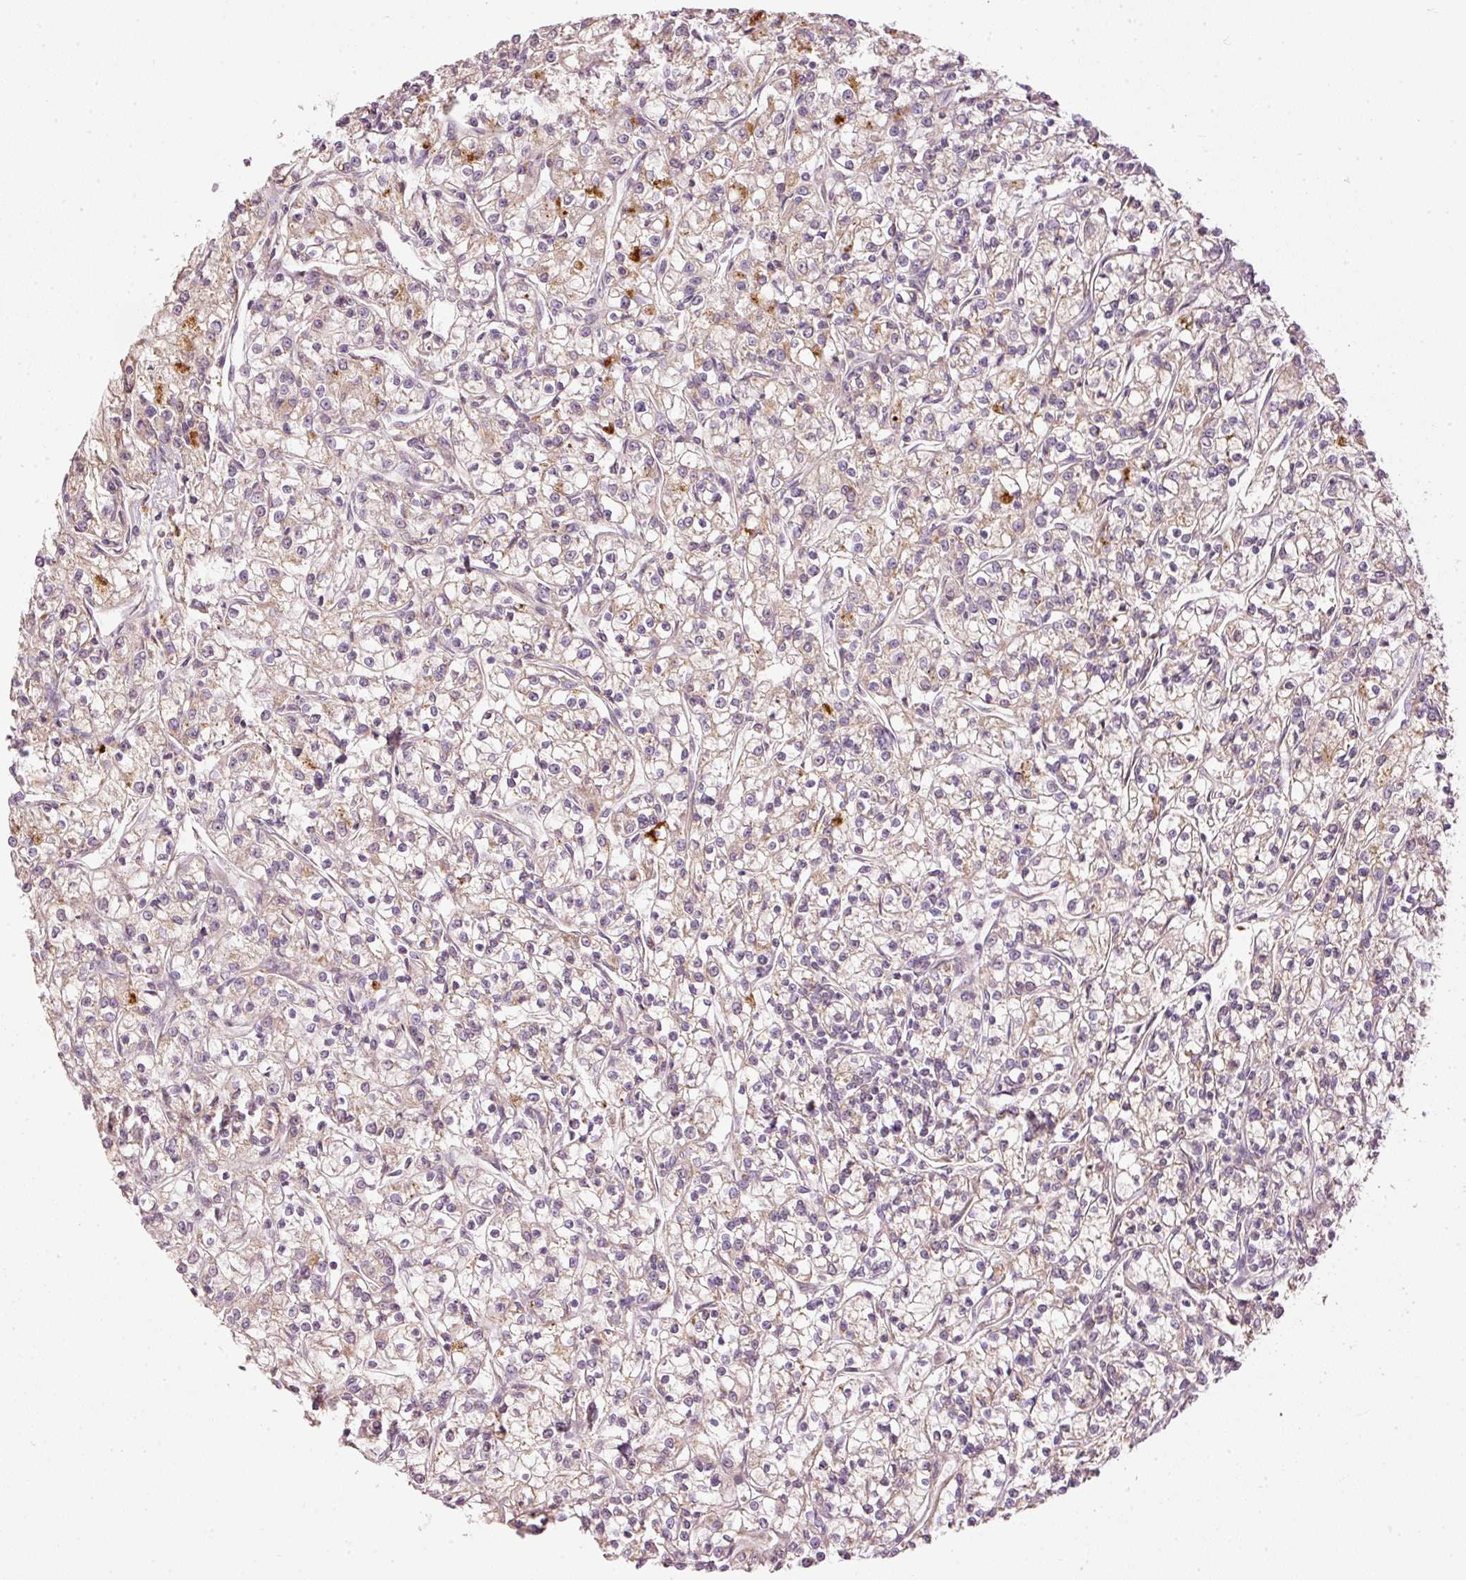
{"staining": {"intensity": "weak", "quantity": "<25%", "location": "cytoplasmic/membranous"}, "tissue": "renal cancer", "cell_type": "Tumor cells", "image_type": "cancer", "snomed": [{"axis": "morphology", "description": "Adenocarcinoma, NOS"}, {"axis": "topography", "description": "Kidney"}], "caption": "The micrograph reveals no staining of tumor cells in renal adenocarcinoma.", "gene": "SERPING1", "patient": {"sex": "female", "age": 59}}